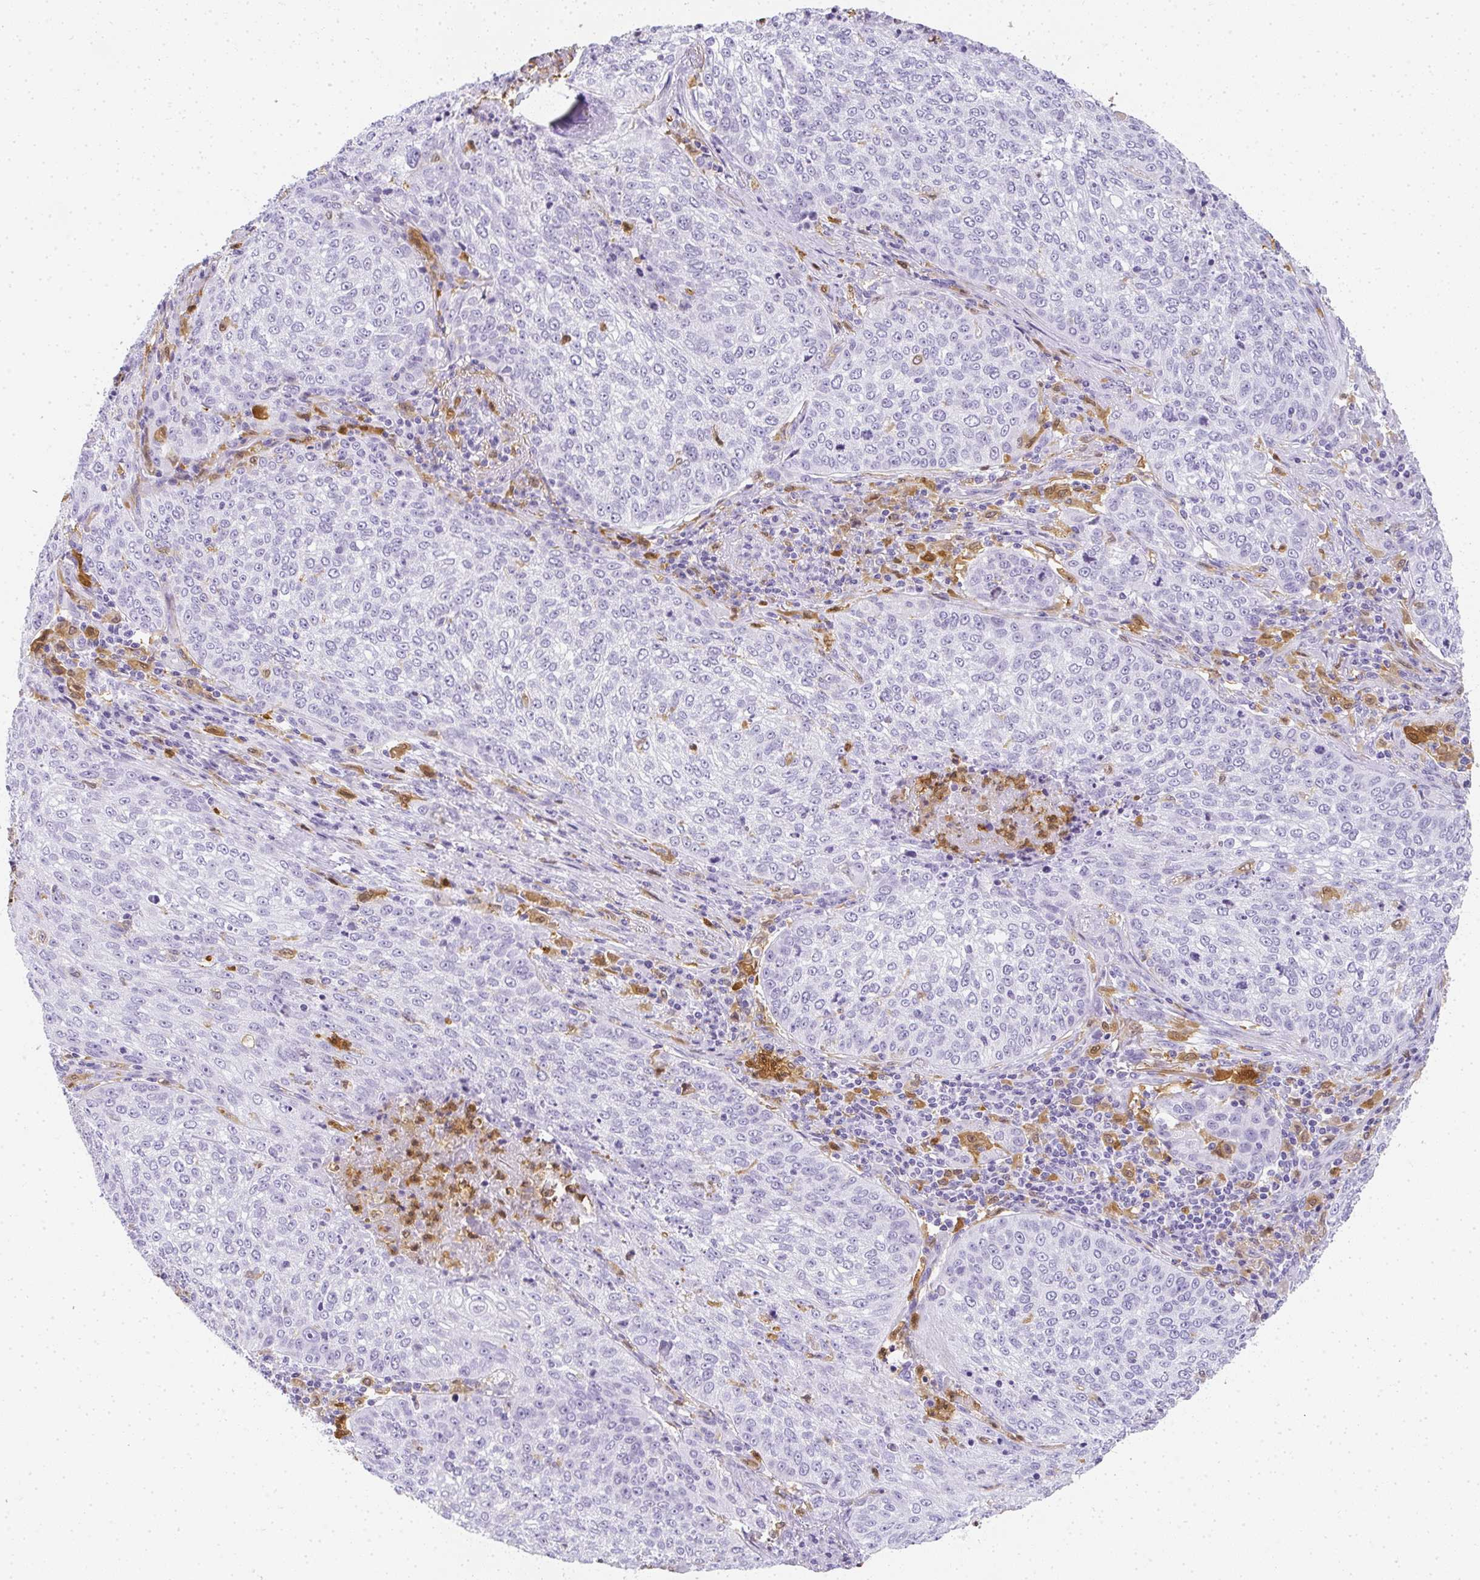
{"staining": {"intensity": "negative", "quantity": "none", "location": "none"}, "tissue": "lung cancer", "cell_type": "Tumor cells", "image_type": "cancer", "snomed": [{"axis": "morphology", "description": "Squamous cell carcinoma, NOS"}, {"axis": "topography", "description": "Lung"}], "caption": "Tumor cells show no significant positivity in lung squamous cell carcinoma.", "gene": "HK3", "patient": {"sex": "male", "age": 63}}